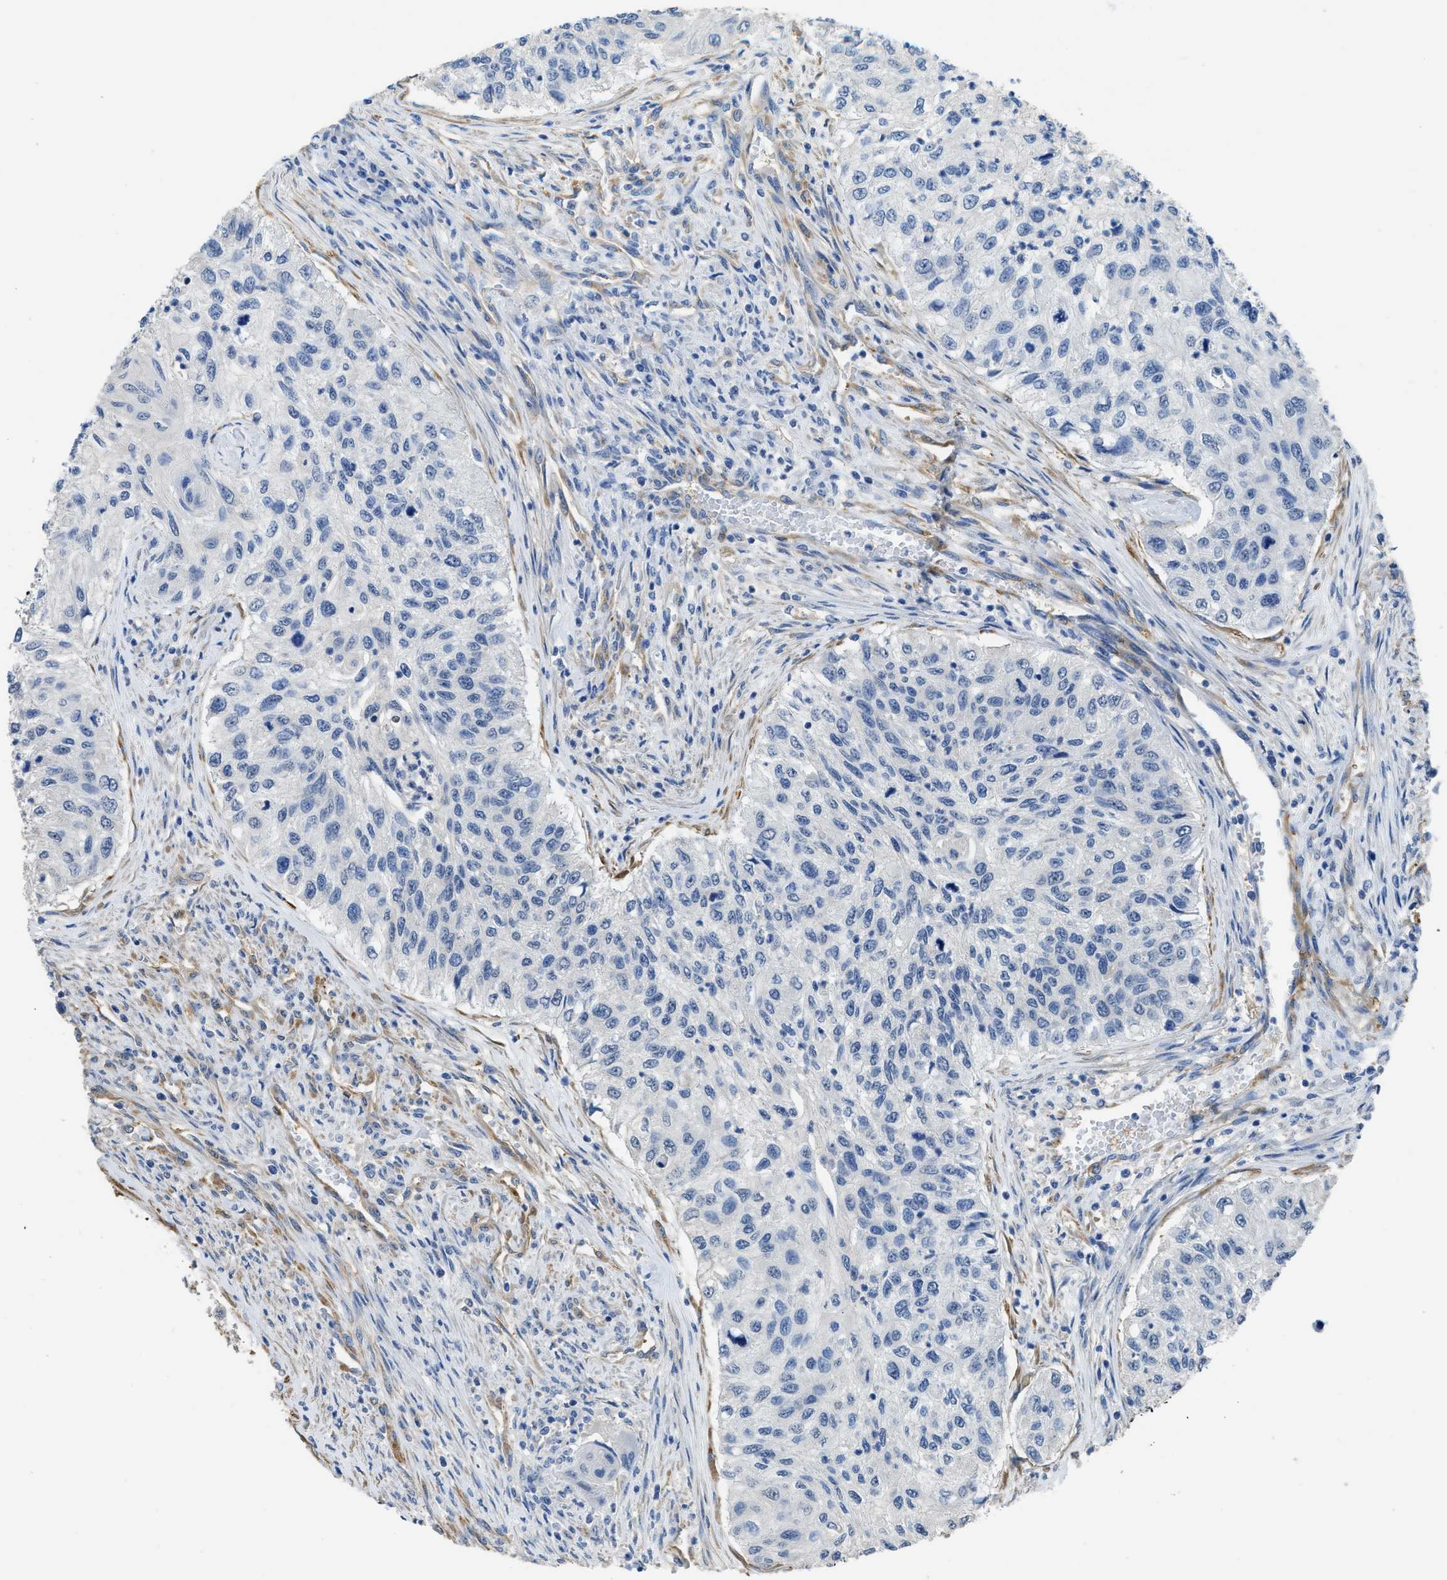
{"staining": {"intensity": "negative", "quantity": "none", "location": "none"}, "tissue": "urothelial cancer", "cell_type": "Tumor cells", "image_type": "cancer", "snomed": [{"axis": "morphology", "description": "Urothelial carcinoma, High grade"}, {"axis": "topography", "description": "Urinary bladder"}], "caption": "IHC of urothelial cancer displays no positivity in tumor cells. (Brightfield microscopy of DAB (3,3'-diaminobenzidine) immunohistochemistry (IHC) at high magnification).", "gene": "ZSWIM5", "patient": {"sex": "female", "age": 60}}